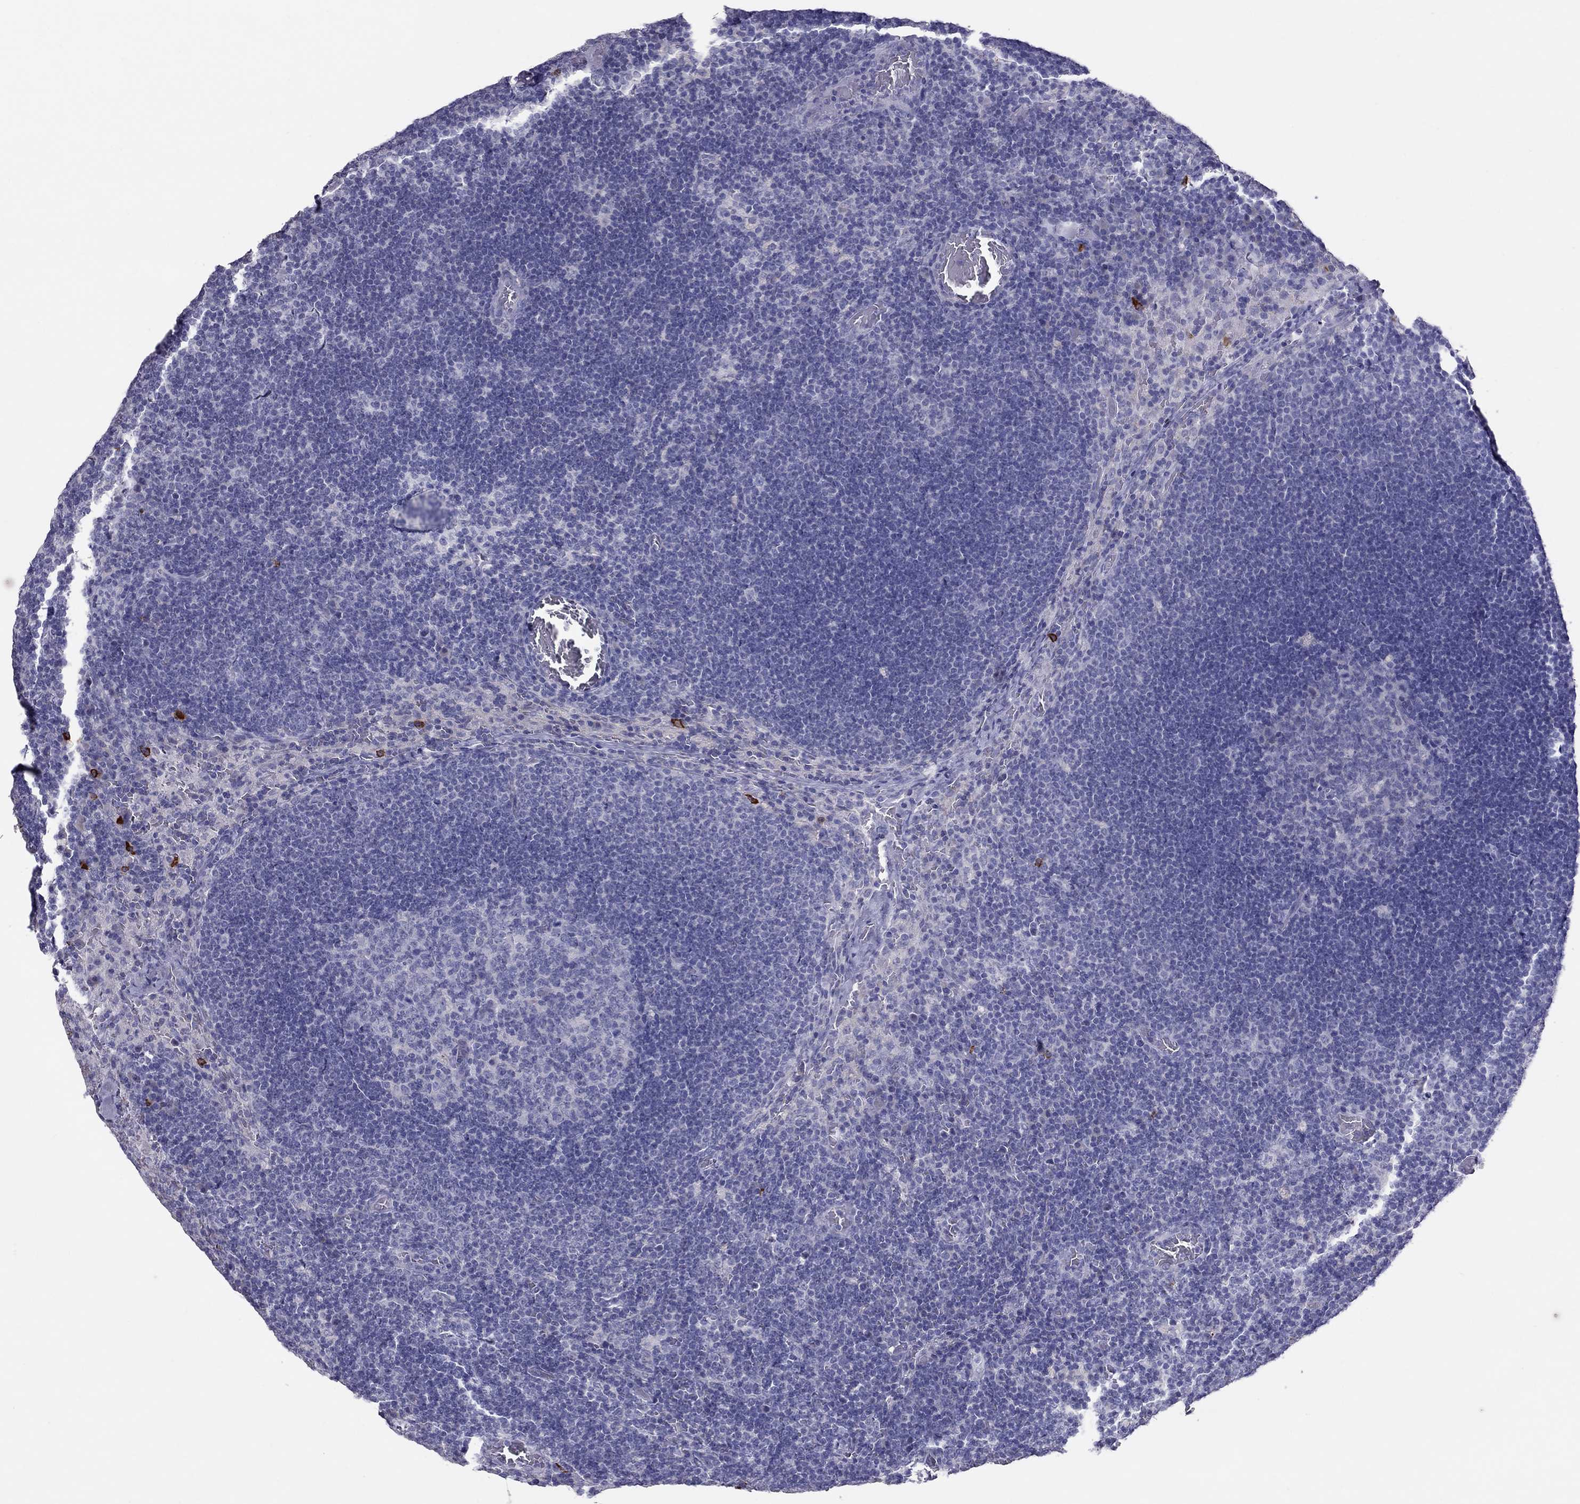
{"staining": {"intensity": "negative", "quantity": "none", "location": "none"}, "tissue": "lymph node", "cell_type": "Germinal center cells", "image_type": "normal", "snomed": [{"axis": "morphology", "description": "Normal tissue, NOS"}, {"axis": "topography", "description": "Lymph node"}], "caption": "Micrograph shows no significant protein expression in germinal center cells of unremarkable lymph node. (DAB (3,3'-diaminobenzidine) IHC, high magnification).", "gene": "IL17REL", "patient": {"sex": "male", "age": 63}}